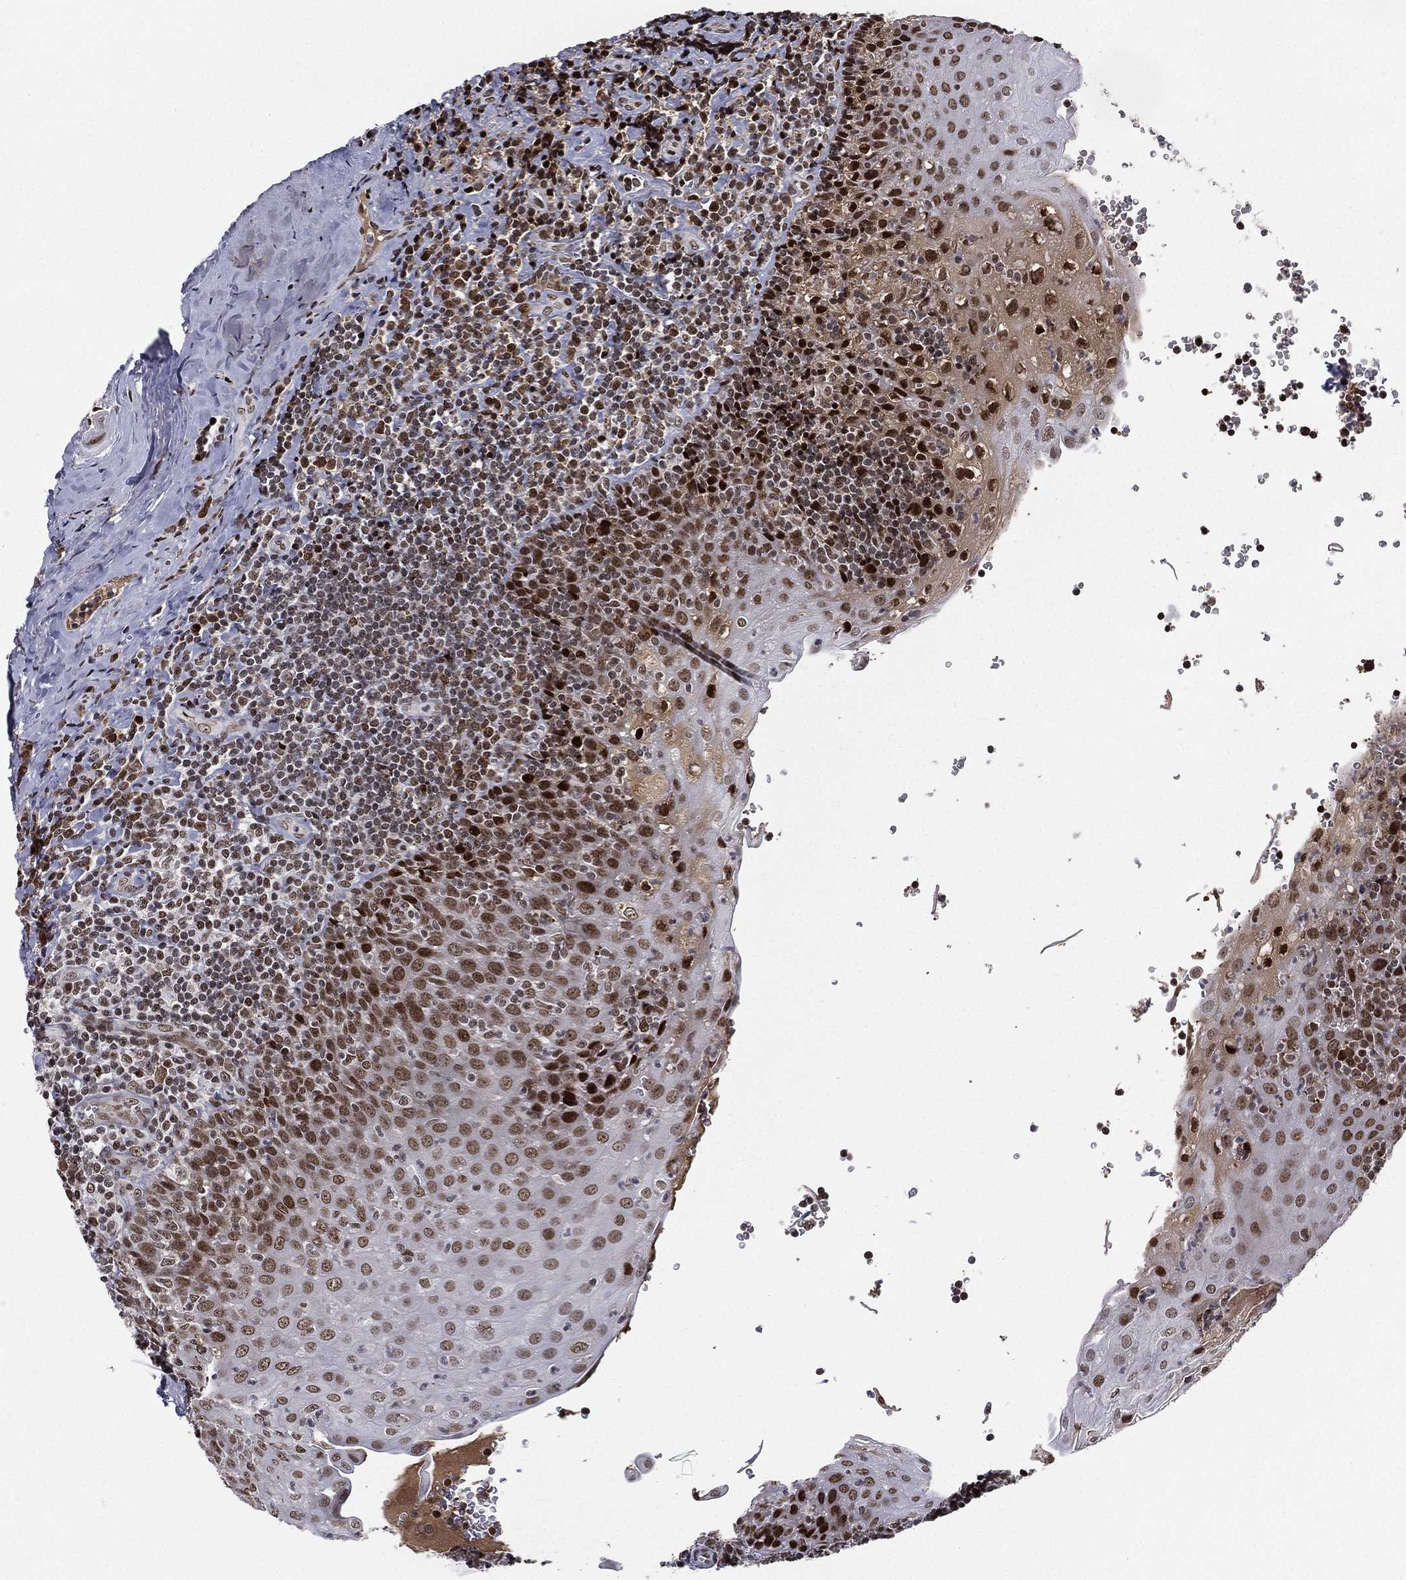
{"staining": {"intensity": "moderate", "quantity": ">75%", "location": "nuclear"}, "tissue": "tonsil", "cell_type": "Germinal center cells", "image_type": "normal", "snomed": [{"axis": "morphology", "description": "Normal tissue, NOS"}, {"axis": "morphology", "description": "Inflammation, NOS"}, {"axis": "topography", "description": "Tonsil"}], "caption": "Moderate nuclear staining for a protein is identified in about >75% of germinal center cells of unremarkable tonsil using IHC.", "gene": "RTF1", "patient": {"sex": "female", "age": 31}}